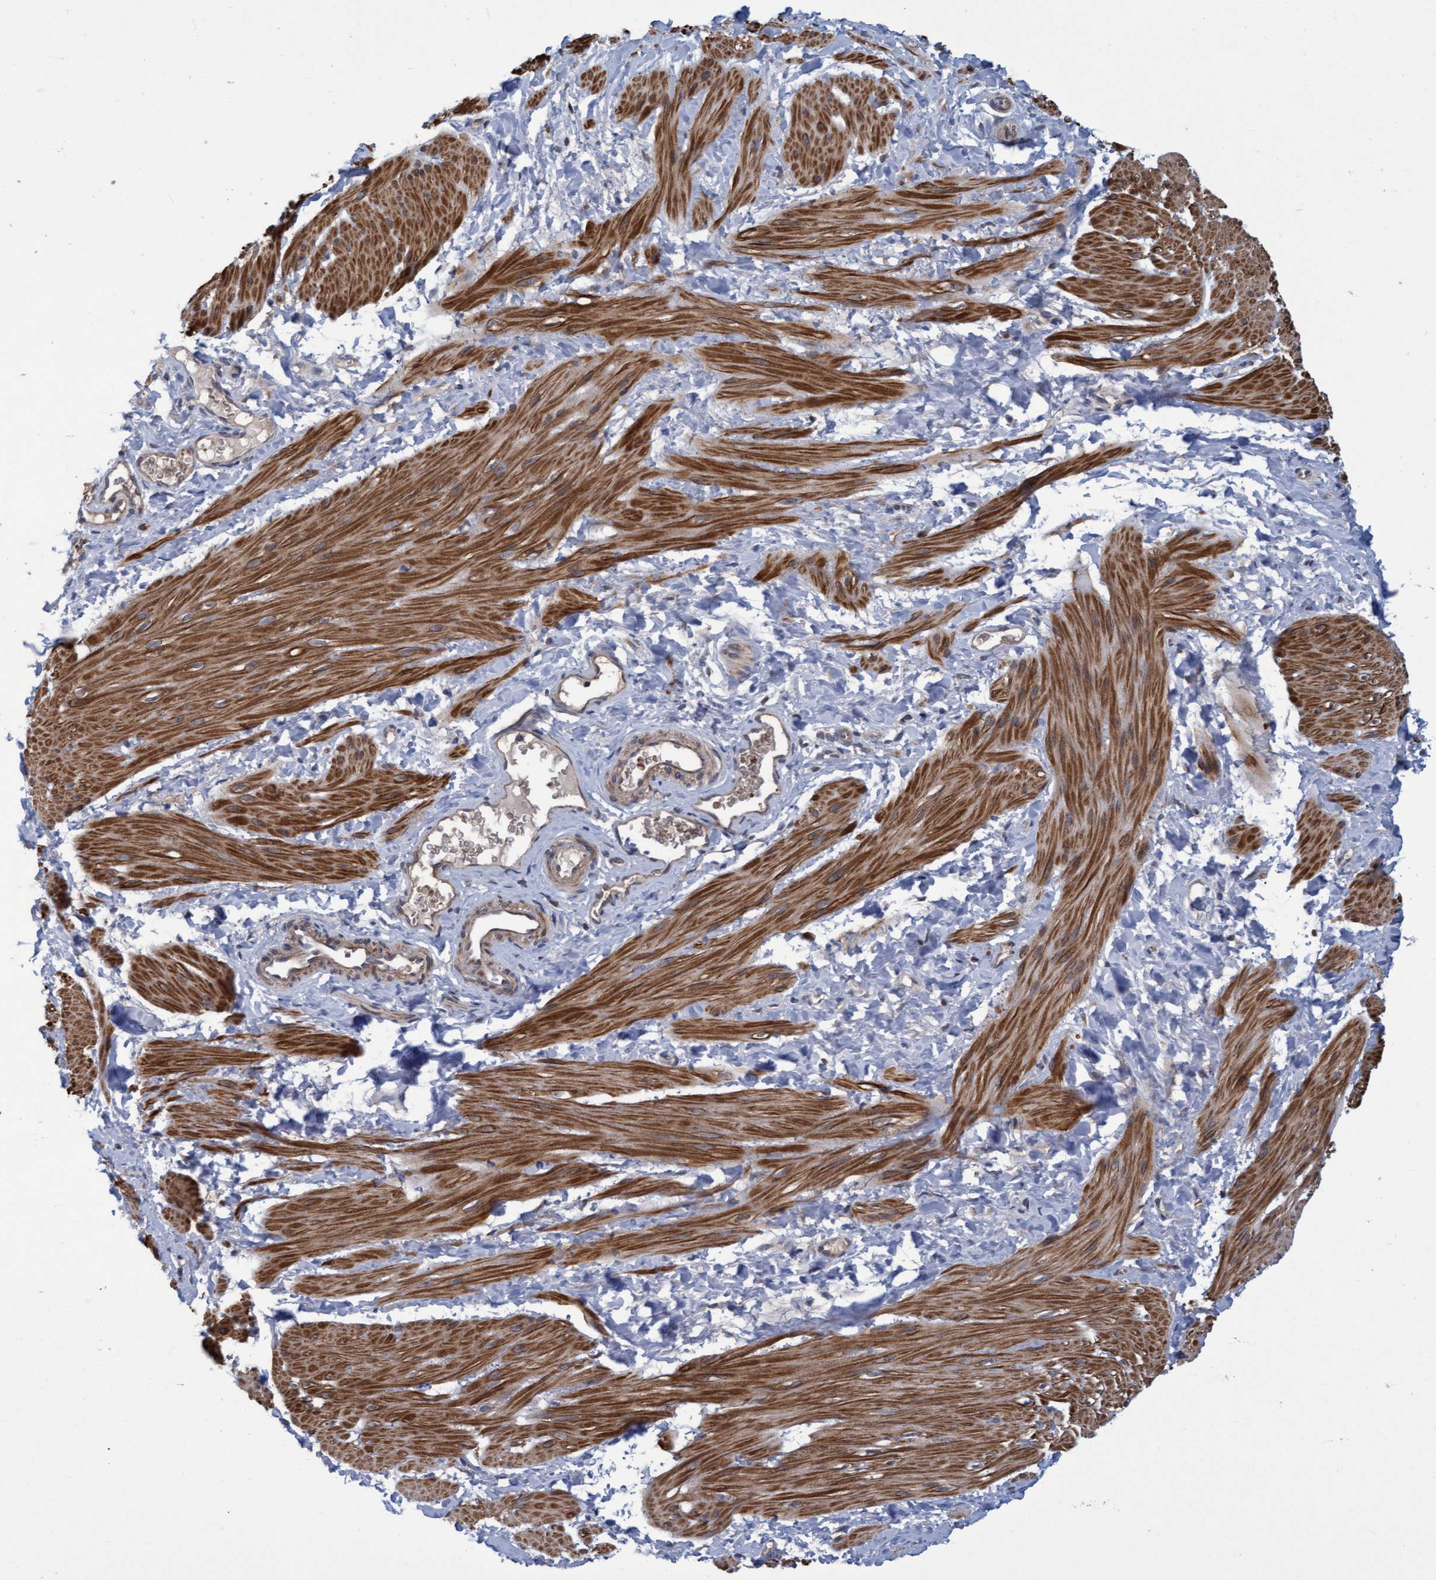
{"staining": {"intensity": "moderate", "quantity": ">75%", "location": "cytoplasmic/membranous"}, "tissue": "smooth muscle", "cell_type": "Smooth muscle cells", "image_type": "normal", "snomed": [{"axis": "morphology", "description": "Normal tissue, NOS"}, {"axis": "topography", "description": "Smooth muscle"}], "caption": "Brown immunohistochemical staining in normal human smooth muscle displays moderate cytoplasmic/membranous expression in about >75% of smooth muscle cells.", "gene": "NAA15", "patient": {"sex": "male", "age": 16}}